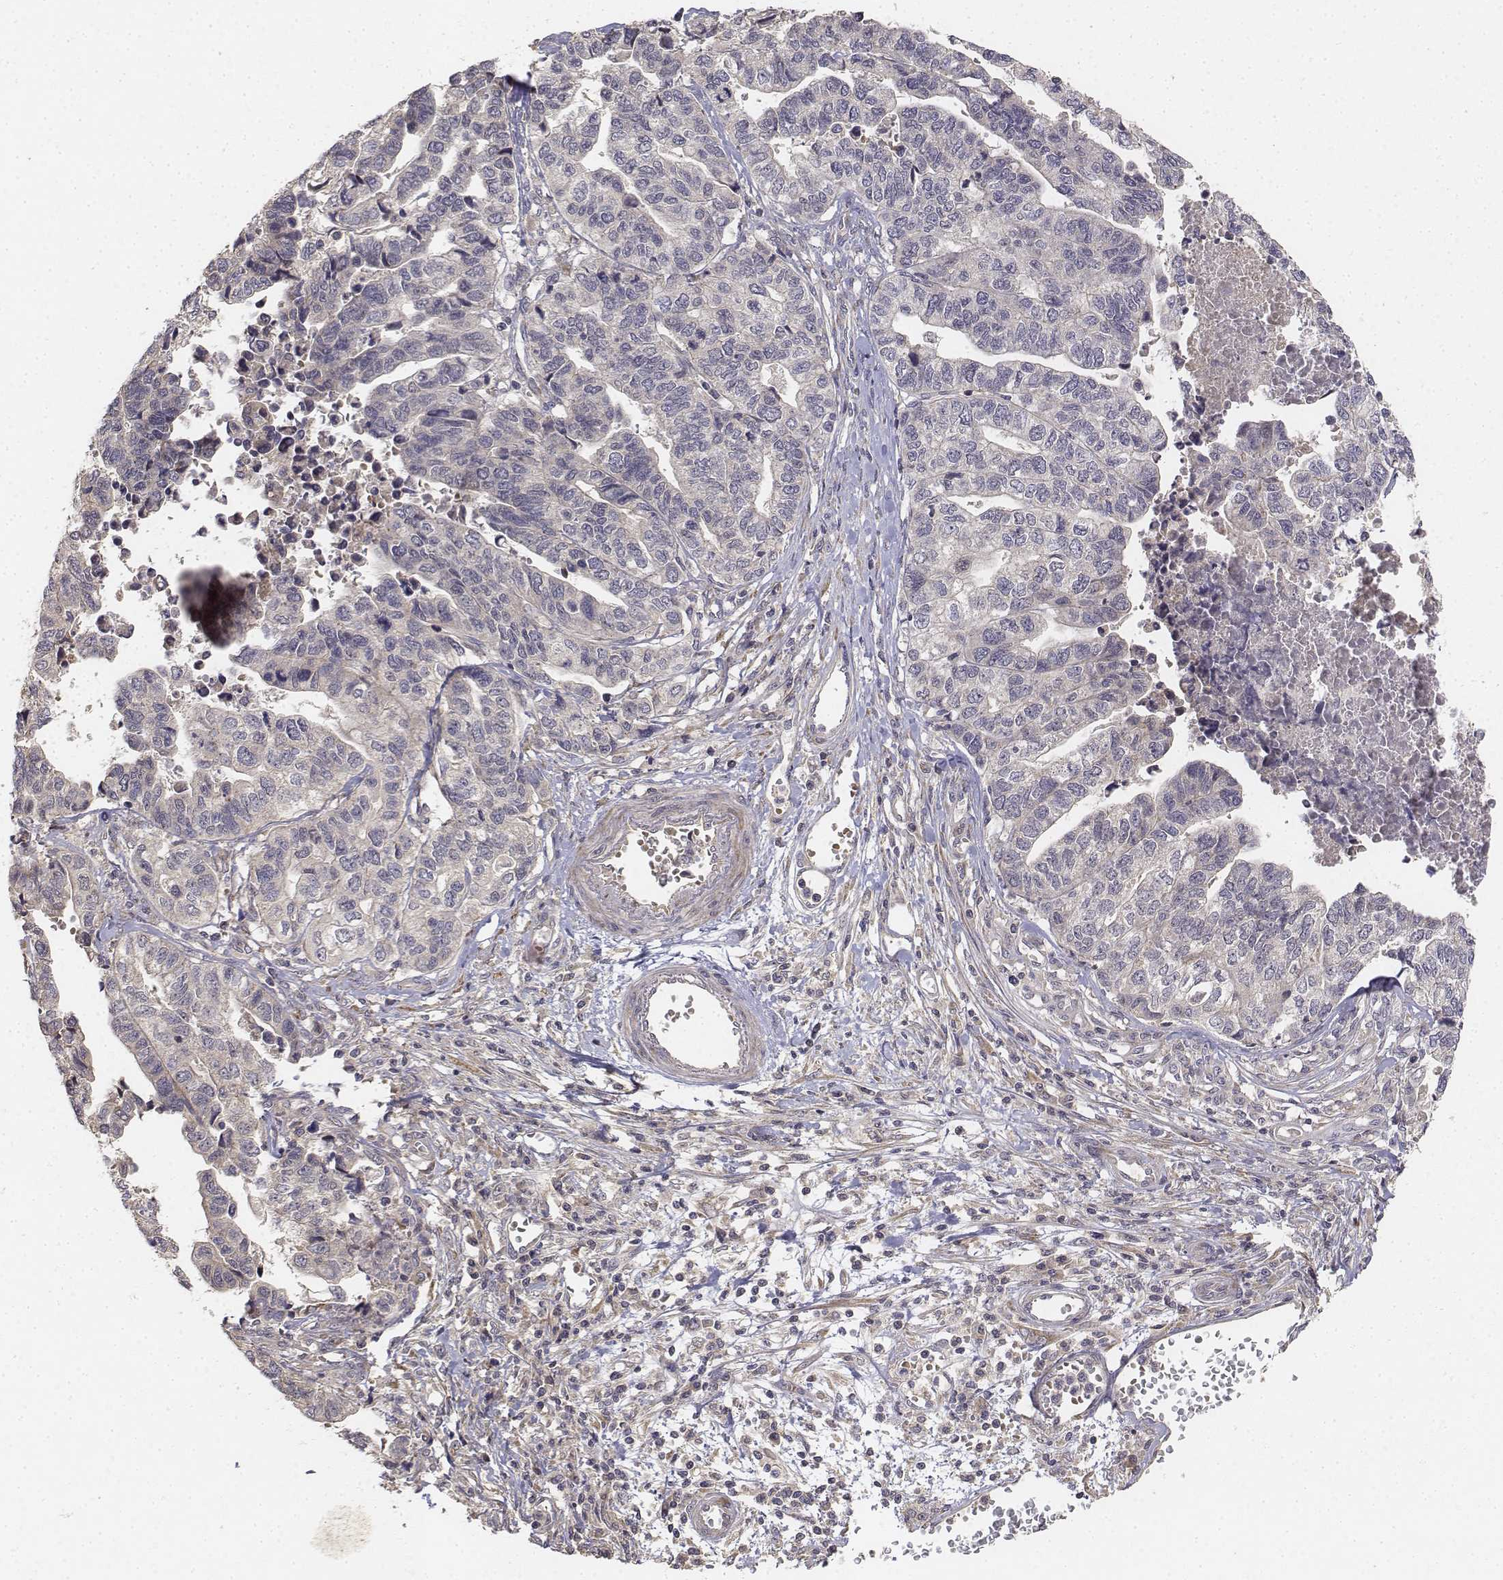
{"staining": {"intensity": "weak", "quantity": "<25%", "location": "cytoplasmic/membranous"}, "tissue": "stomach cancer", "cell_type": "Tumor cells", "image_type": "cancer", "snomed": [{"axis": "morphology", "description": "Adenocarcinoma, NOS"}, {"axis": "topography", "description": "Stomach, upper"}], "caption": "A micrograph of human adenocarcinoma (stomach) is negative for staining in tumor cells.", "gene": "FBXO21", "patient": {"sex": "female", "age": 67}}